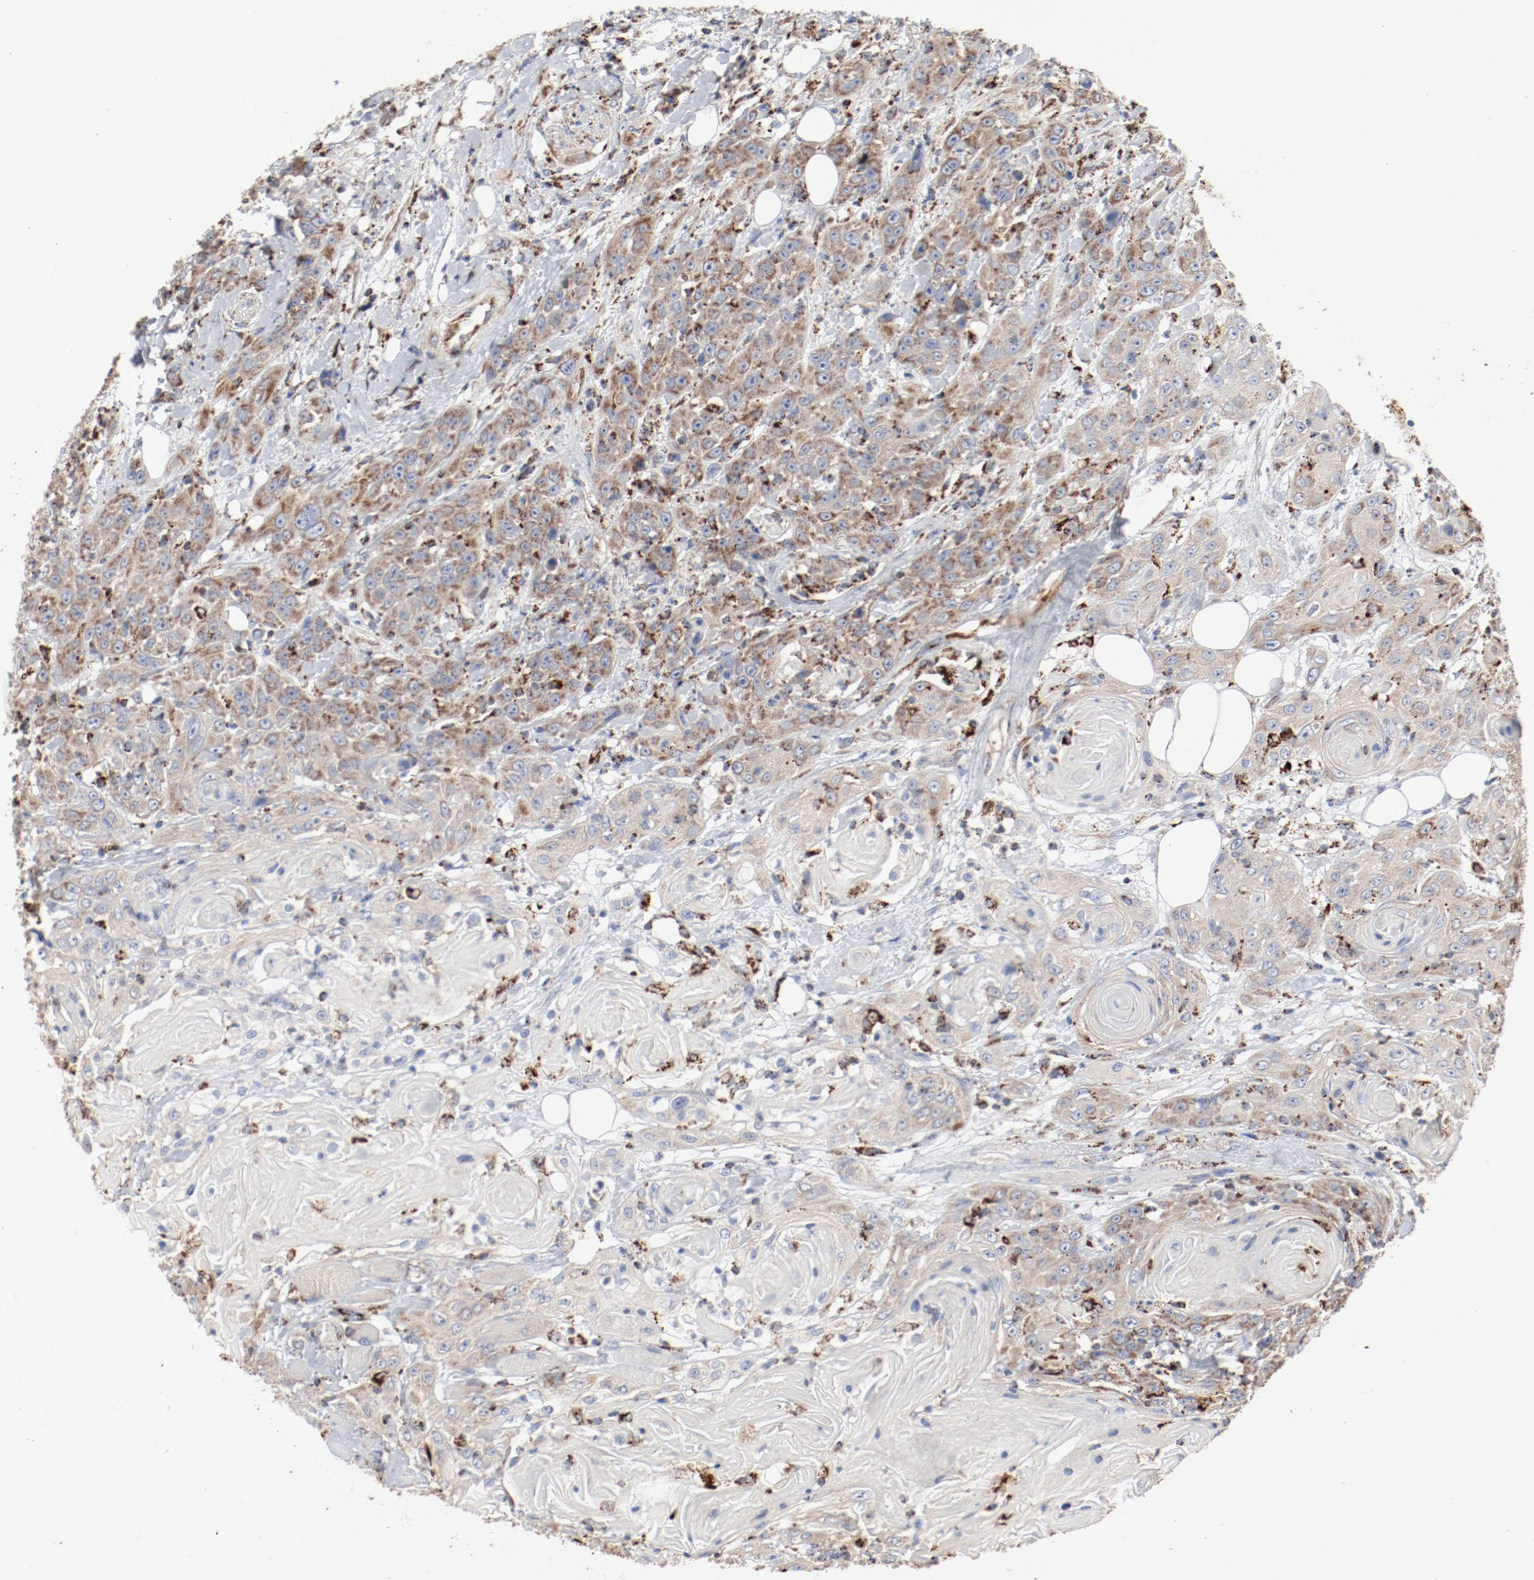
{"staining": {"intensity": "moderate", "quantity": "<25%", "location": "cytoplasmic/membranous"}, "tissue": "head and neck cancer", "cell_type": "Tumor cells", "image_type": "cancer", "snomed": [{"axis": "morphology", "description": "Squamous cell carcinoma, NOS"}, {"axis": "topography", "description": "Head-Neck"}], "caption": "A photomicrograph showing moderate cytoplasmic/membranous expression in about <25% of tumor cells in head and neck cancer, as visualized by brown immunohistochemical staining.", "gene": "SETD3", "patient": {"sex": "female", "age": 84}}